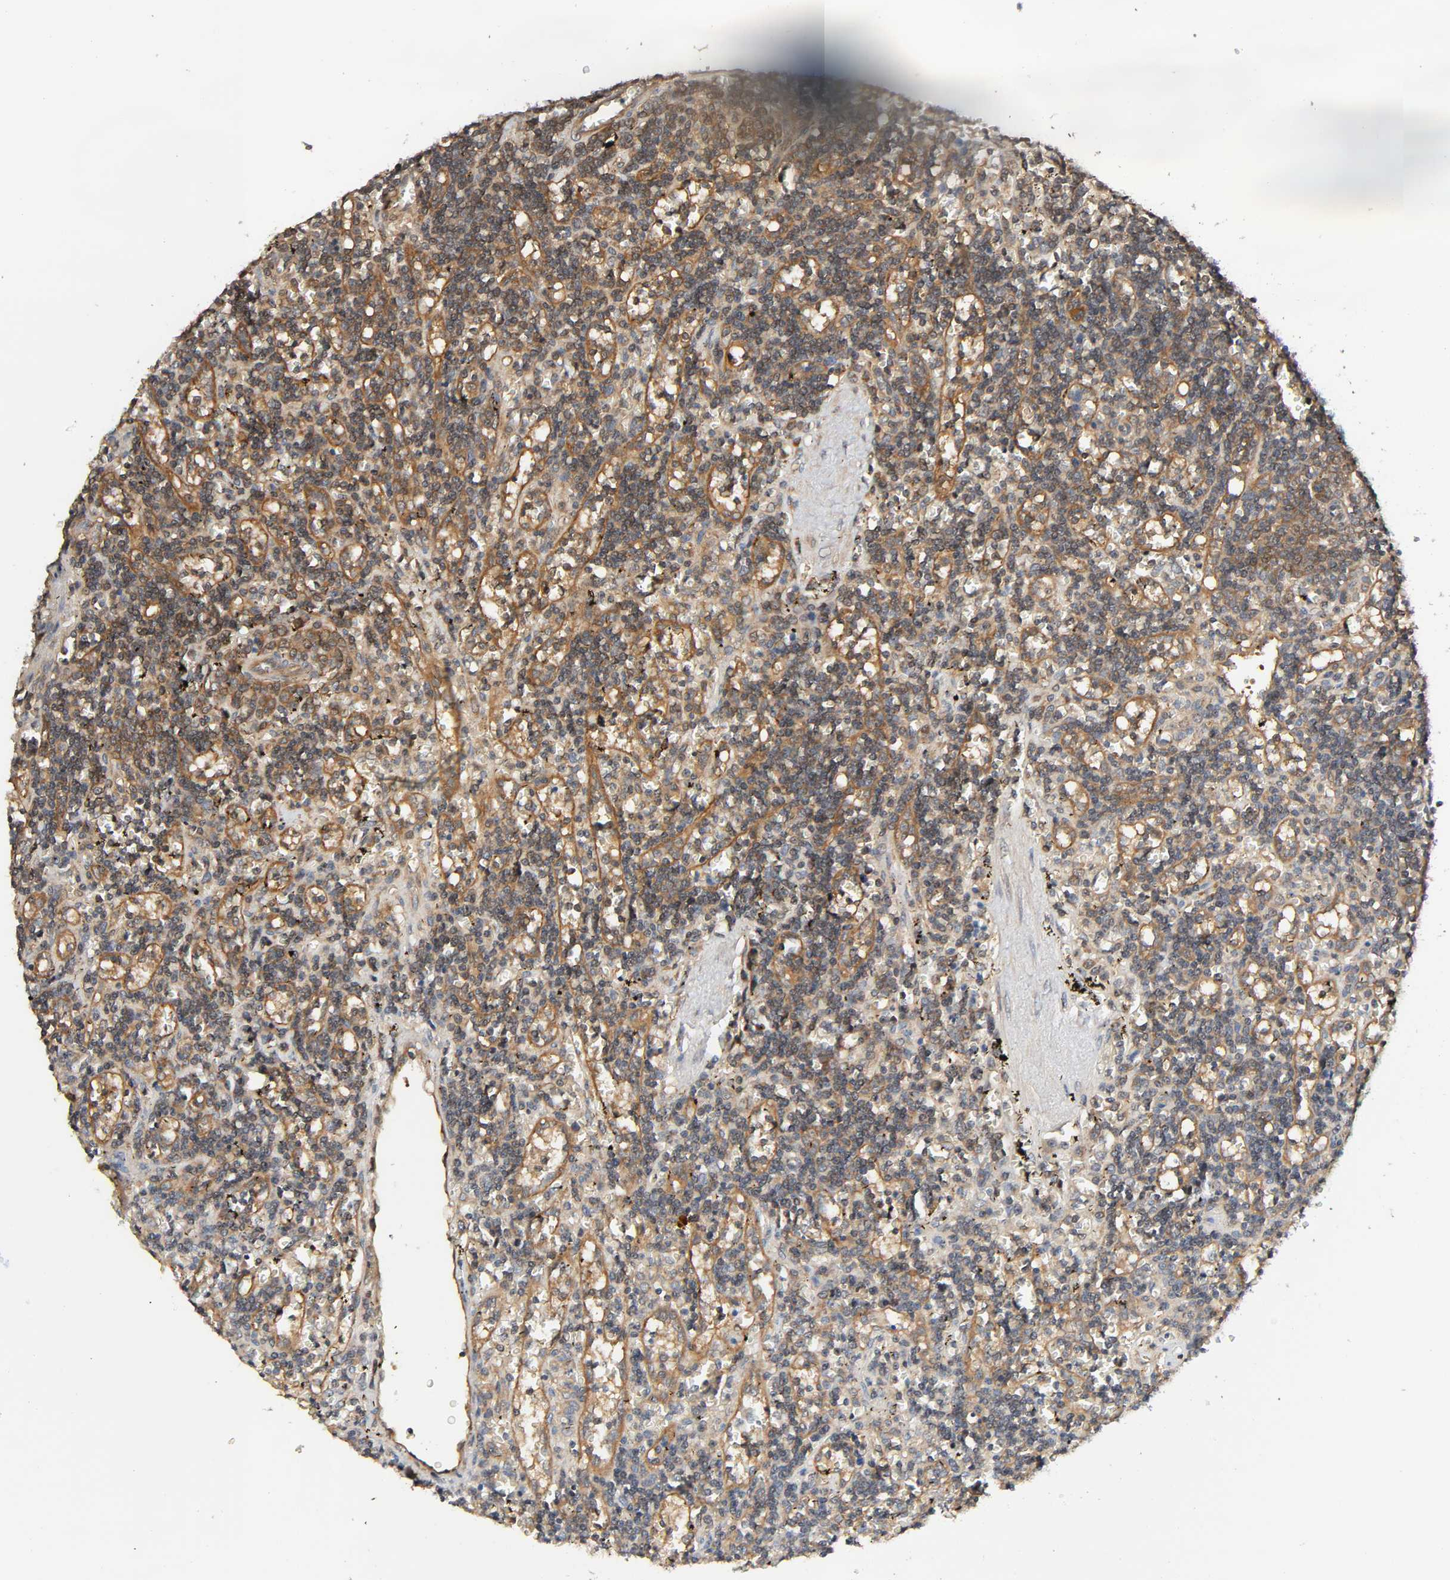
{"staining": {"intensity": "moderate", "quantity": ">75%", "location": "cytoplasmic/membranous,nuclear"}, "tissue": "lymphoma", "cell_type": "Tumor cells", "image_type": "cancer", "snomed": [{"axis": "morphology", "description": "Malignant lymphoma, non-Hodgkin's type, Low grade"}, {"axis": "topography", "description": "Spleen"}], "caption": "Immunohistochemical staining of human malignant lymphoma, non-Hodgkin's type (low-grade) displays moderate cytoplasmic/membranous and nuclear protein staining in about >75% of tumor cells.", "gene": "PPP2R1B", "patient": {"sex": "male", "age": 60}}